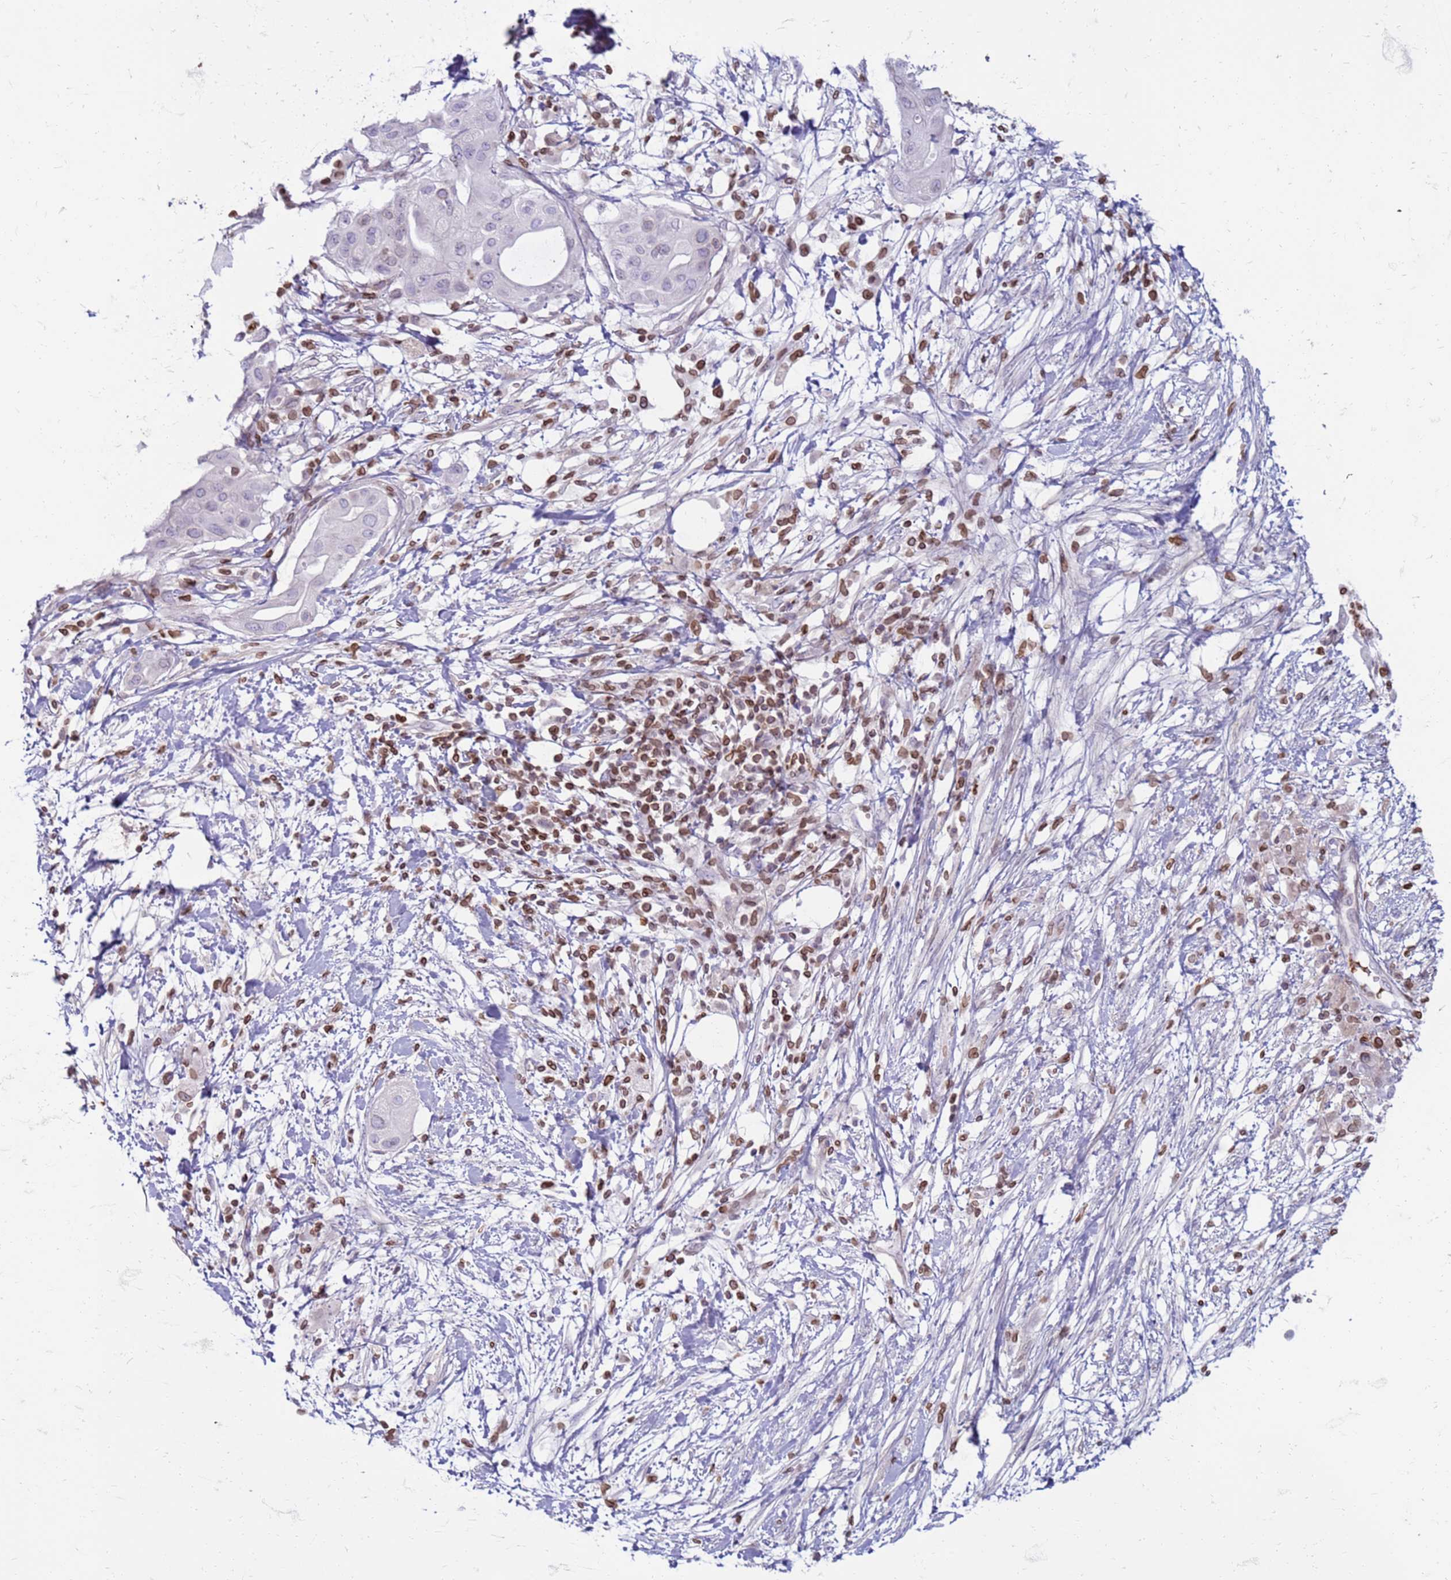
{"staining": {"intensity": "negative", "quantity": "none", "location": "none"}, "tissue": "pancreatic cancer", "cell_type": "Tumor cells", "image_type": "cancer", "snomed": [{"axis": "morphology", "description": "Adenocarcinoma, NOS"}, {"axis": "topography", "description": "Pancreas"}], "caption": "The image exhibits no significant expression in tumor cells of pancreatic cancer (adenocarcinoma).", "gene": "METTL25B", "patient": {"sex": "male", "age": 68}}